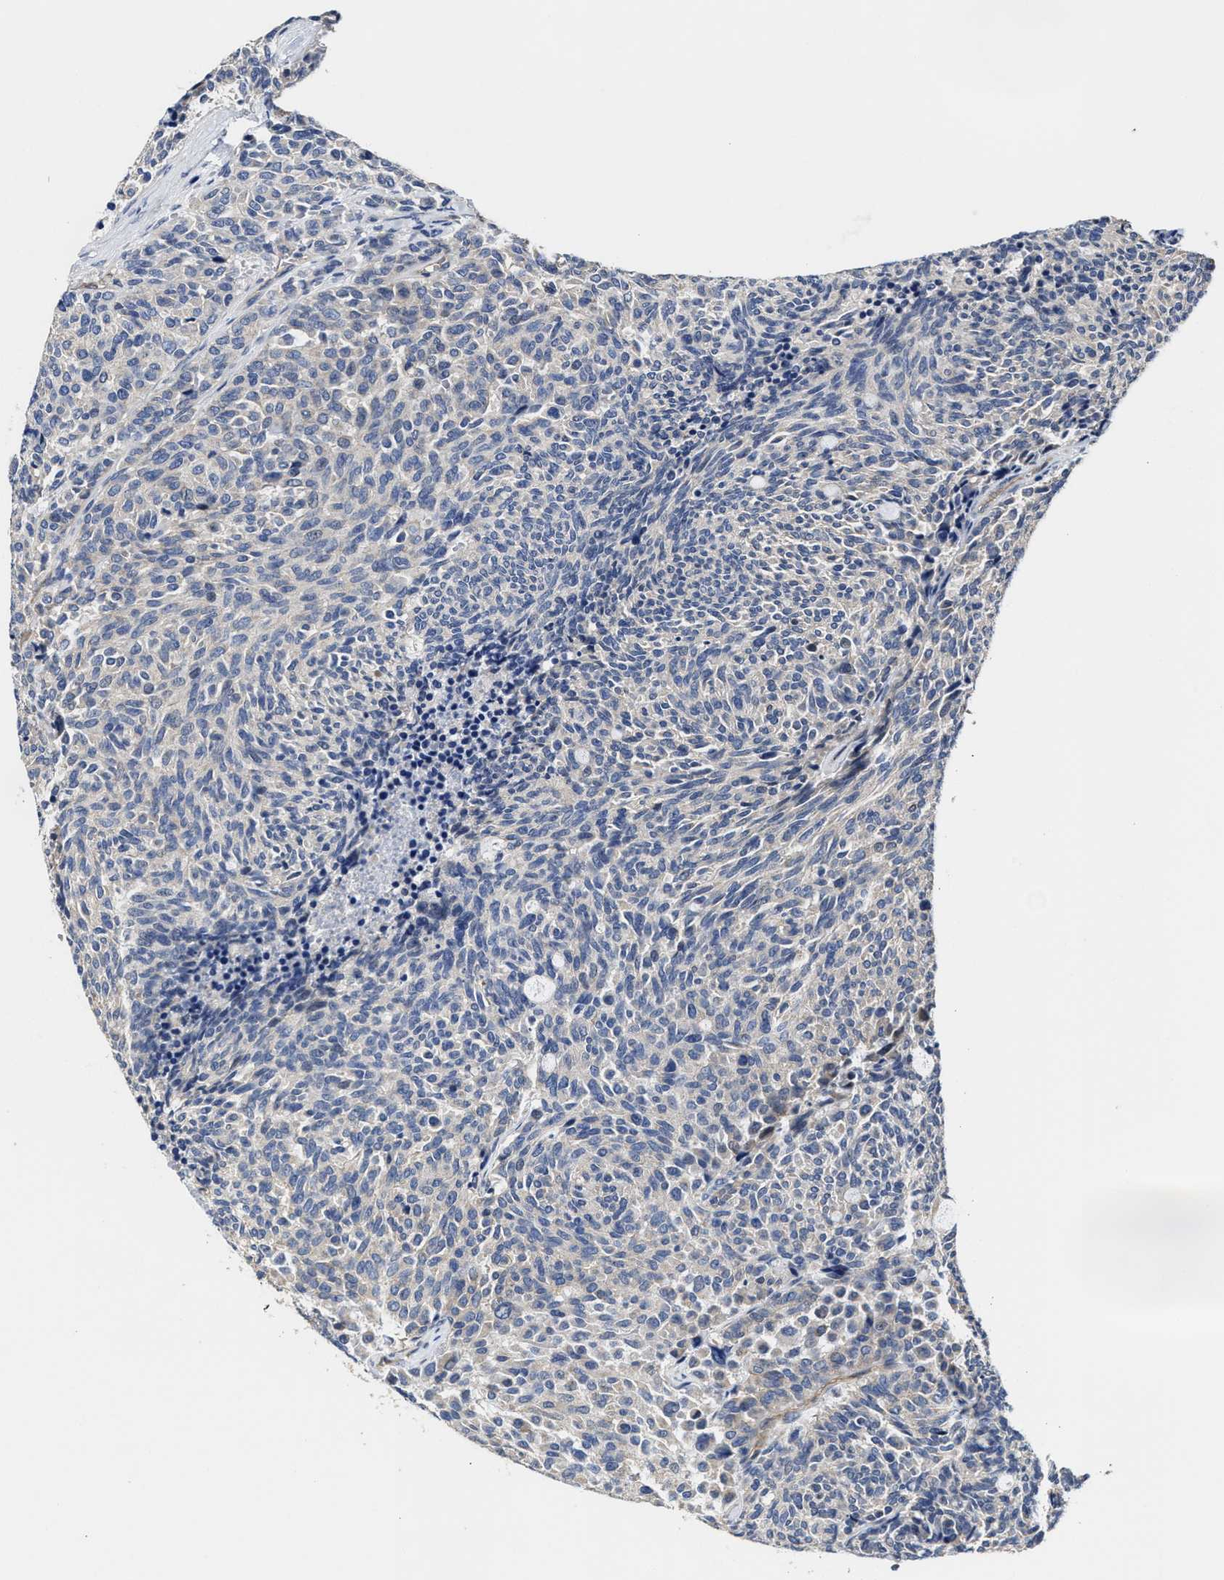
{"staining": {"intensity": "negative", "quantity": "none", "location": "none"}, "tissue": "carcinoid", "cell_type": "Tumor cells", "image_type": "cancer", "snomed": [{"axis": "morphology", "description": "Carcinoid, malignant, NOS"}, {"axis": "topography", "description": "Pancreas"}], "caption": "This is an IHC photomicrograph of carcinoid. There is no expression in tumor cells.", "gene": "TRAF6", "patient": {"sex": "female", "age": 54}}